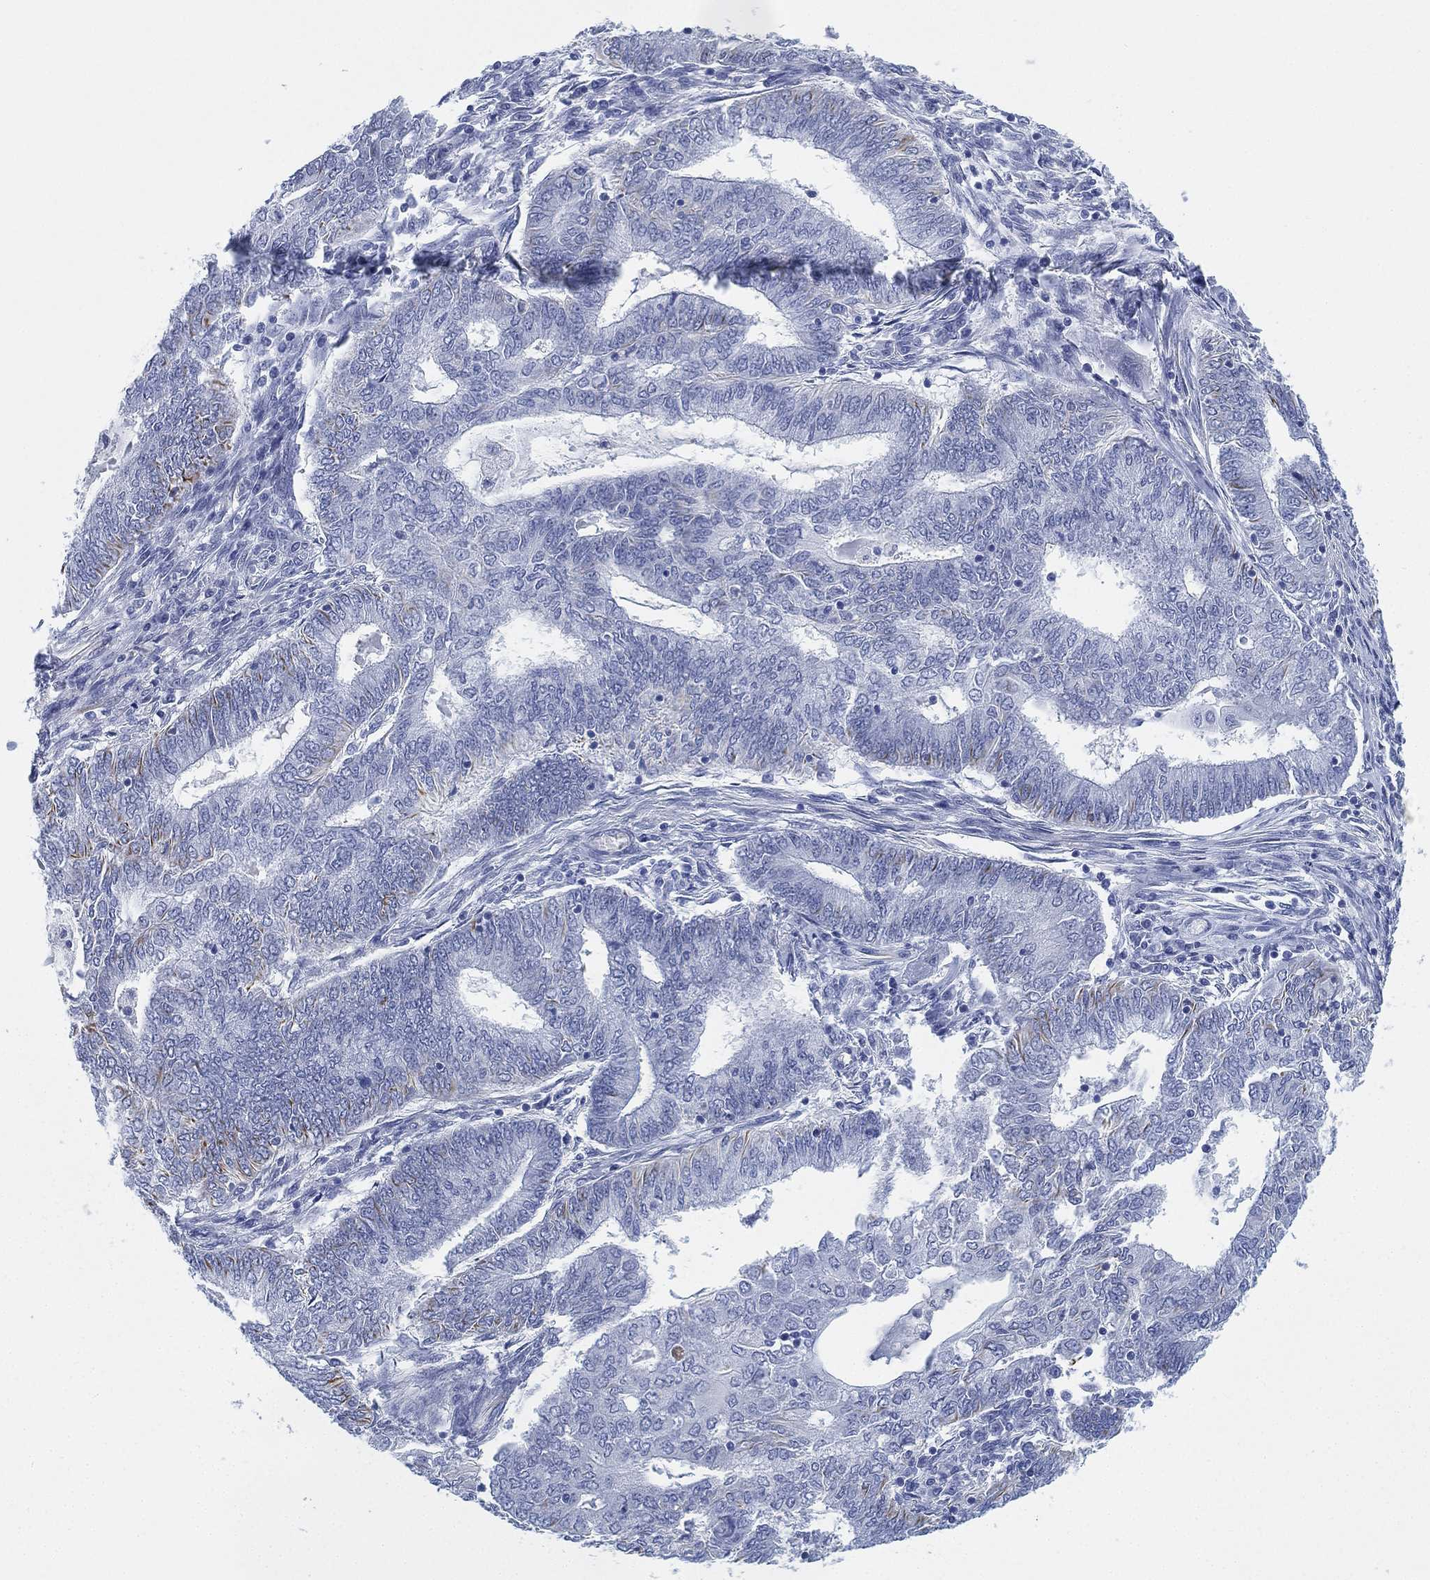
{"staining": {"intensity": "weak", "quantity": "<25%", "location": "cytoplasmic/membranous"}, "tissue": "endometrial cancer", "cell_type": "Tumor cells", "image_type": "cancer", "snomed": [{"axis": "morphology", "description": "Adenocarcinoma, NOS"}, {"axis": "topography", "description": "Endometrium"}], "caption": "High power microscopy image of an immunohistochemistry micrograph of endometrial adenocarcinoma, revealing no significant staining in tumor cells.", "gene": "PSKH2", "patient": {"sex": "female", "age": 62}}